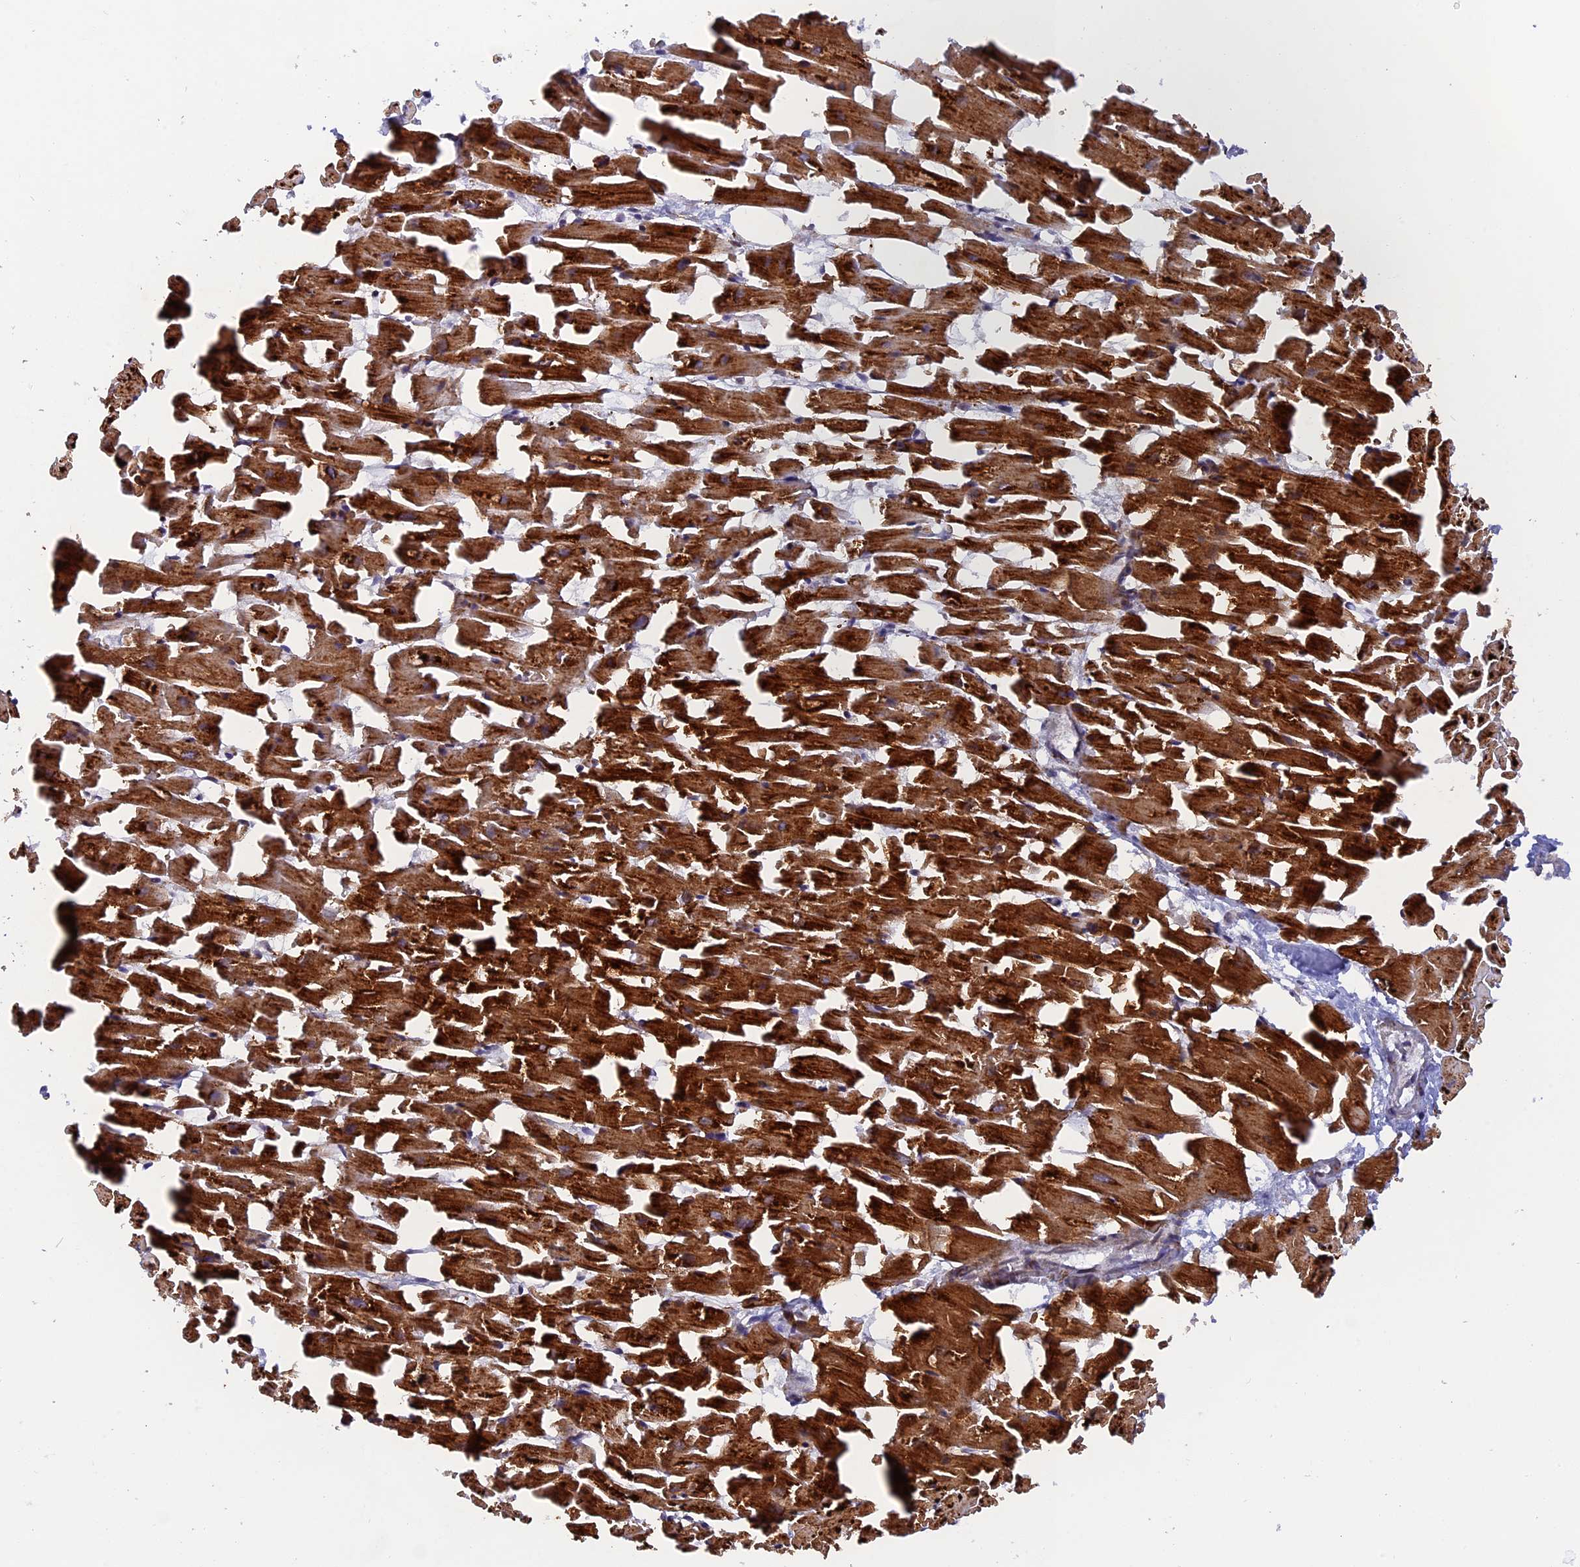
{"staining": {"intensity": "strong", "quantity": ">75%", "location": "cytoplasmic/membranous"}, "tissue": "heart muscle", "cell_type": "Cardiomyocytes", "image_type": "normal", "snomed": [{"axis": "morphology", "description": "Normal tissue, NOS"}, {"axis": "topography", "description": "Heart"}], "caption": "Immunohistochemistry (IHC) histopathology image of normal human heart muscle stained for a protein (brown), which displays high levels of strong cytoplasmic/membranous positivity in about >75% of cardiomyocytes.", "gene": "MPV17L", "patient": {"sex": "female", "age": 64}}